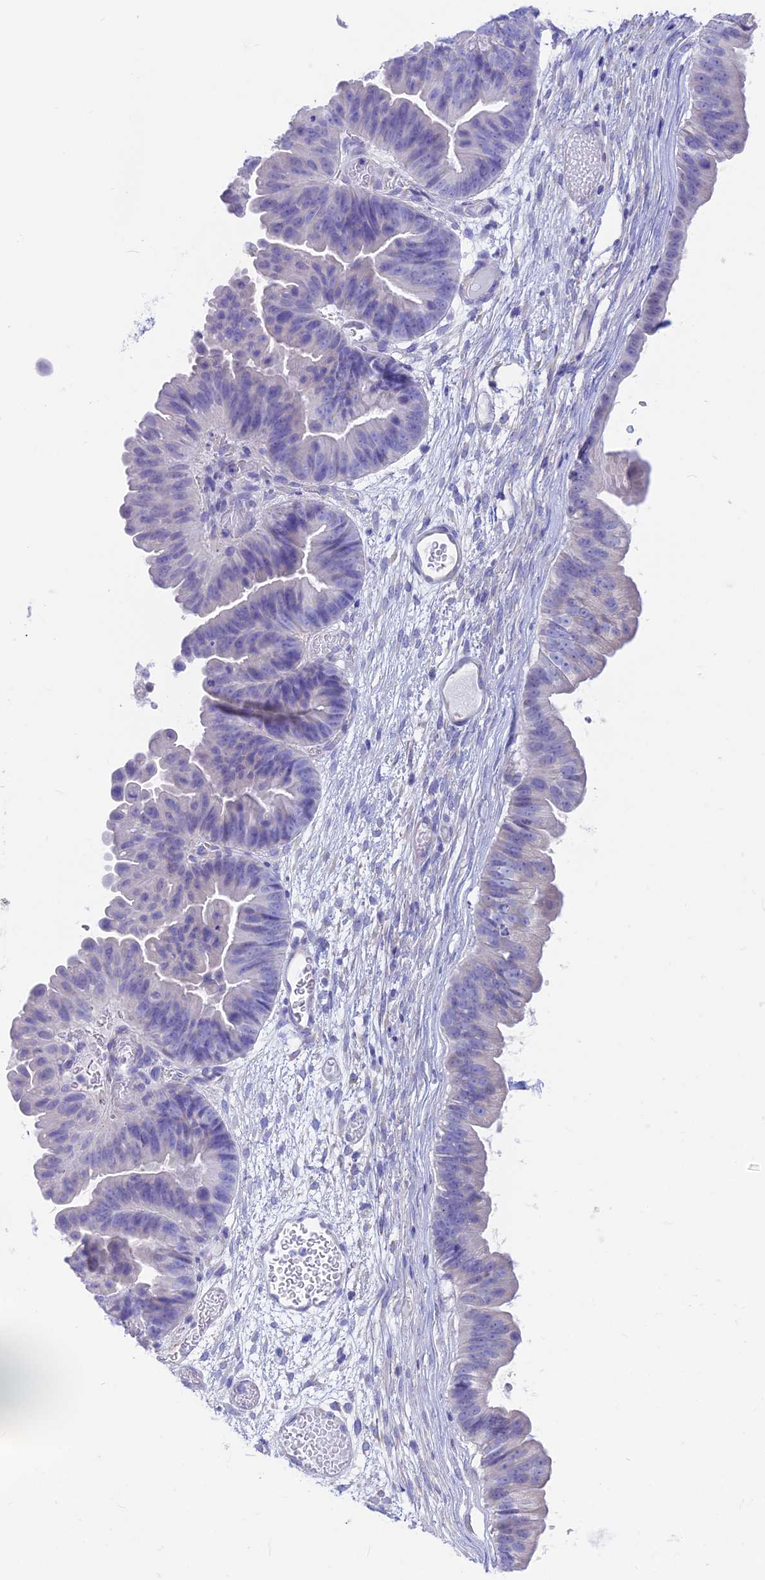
{"staining": {"intensity": "negative", "quantity": "none", "location": "none"}, "tissue": "ovarian cancer", "cell_type": "Tumor cells", "image_type": "cancer", "snomed": [{"axis": "morphology", "description": "Cystadenocarcinoma, mucinous, NOS"}, {"axis": "topography", "description": "Ovary"}], "caption": "A high-resolution image shows immunohistochemistry staining of ovarian cancer, which demonstrates no significant expression in tumor cells.", "gene": "GNGT2", "patient": {"sex": "female", "age": 61}}